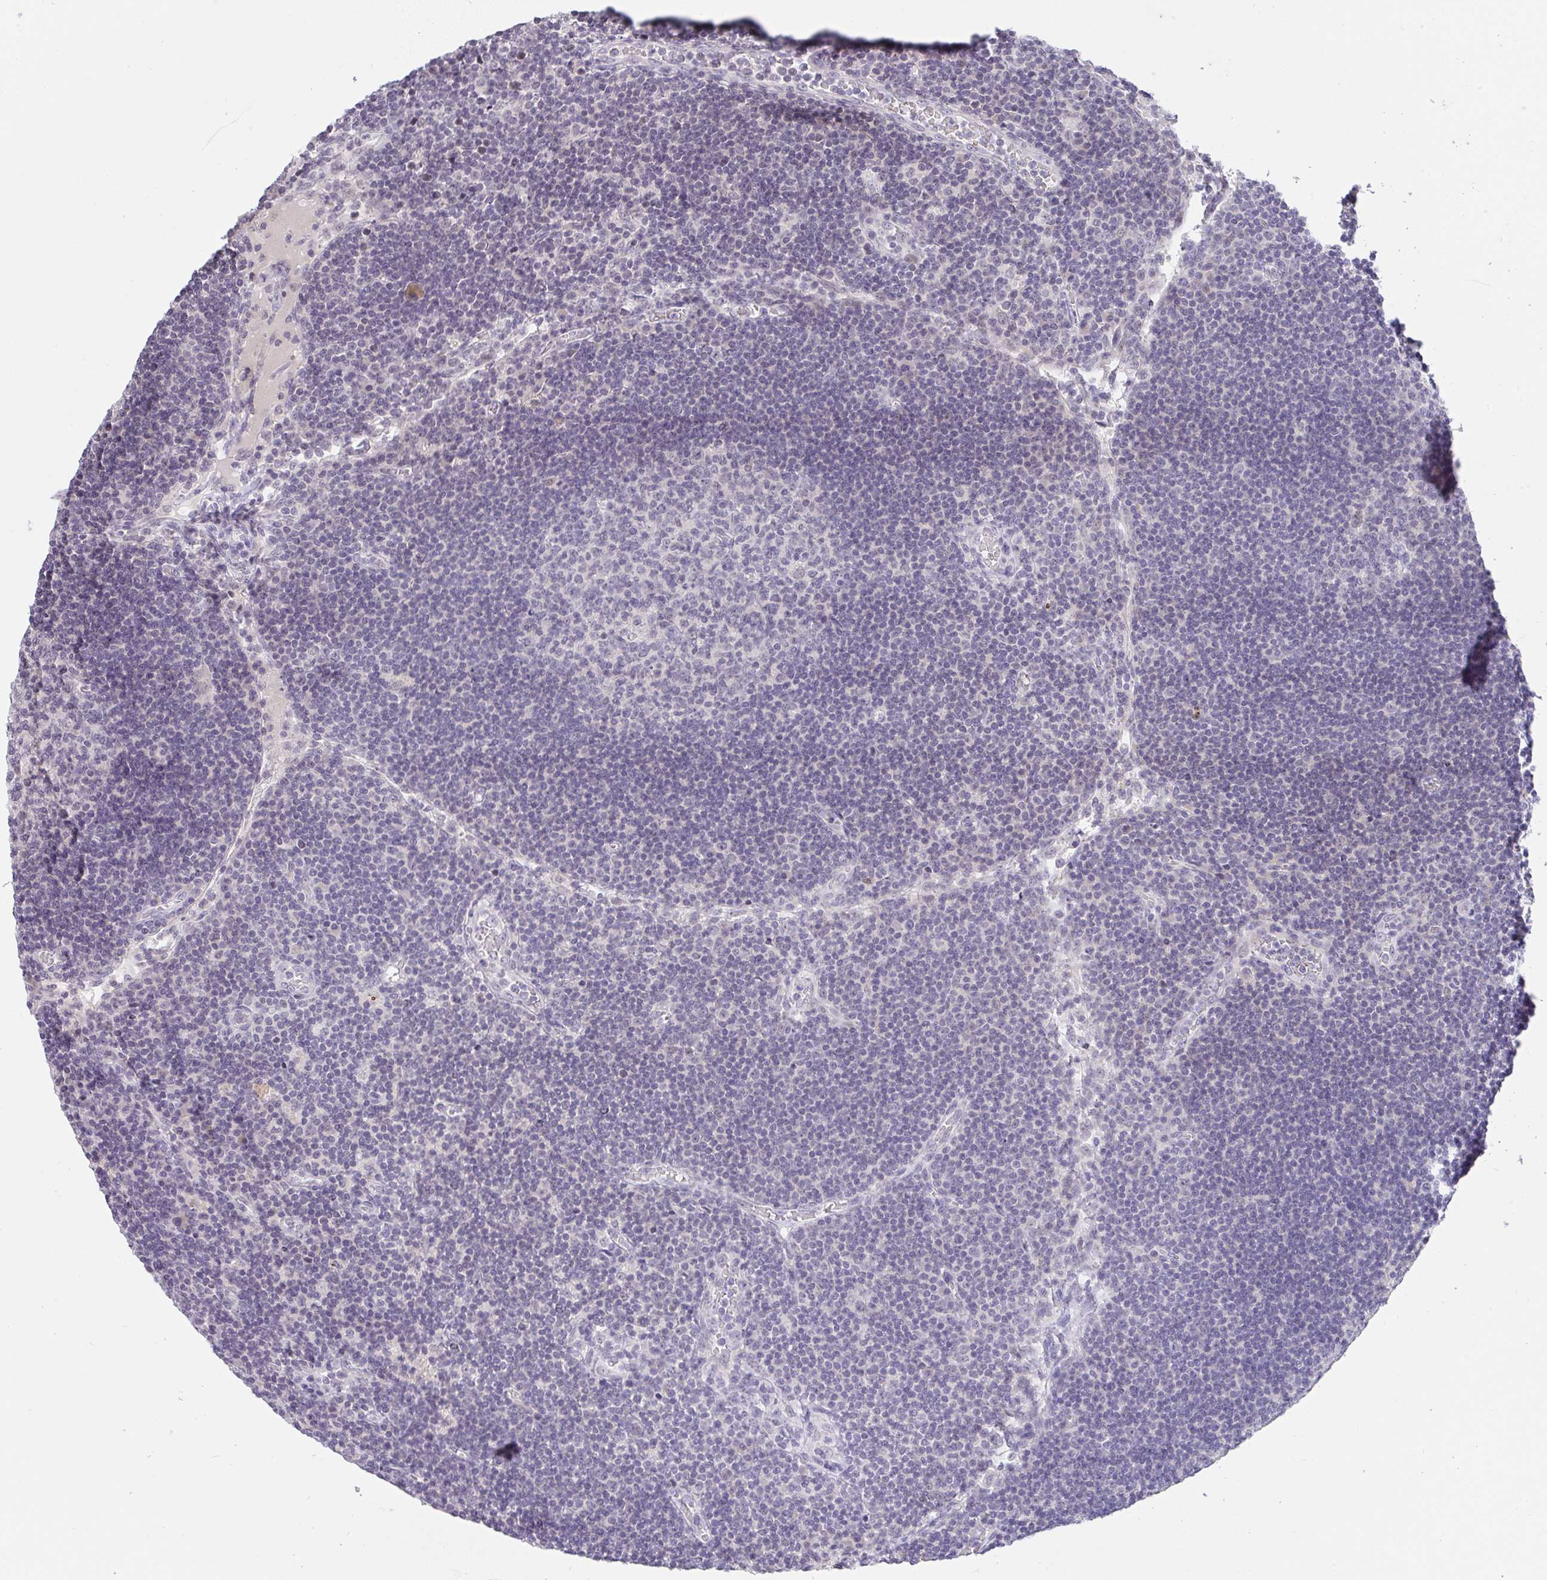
{"staining": {"intensity": "negative", "quantity": "none", "location": "none"}, "tissue": "lymph node", "cell_type": "Germinal center cells", "image_type": "normal", "snomed": [{"axis": "morphology", "description": "Normal tissue, NOS"}, {"axis": "topography", "description": "Lymph node"}], "caption": "Immunohistochemistry photomicrograph of unremarkable lymph node stained for a protein (brown), which shows no expression in germinal center cells. (Stains: DAB immunohistochemistry with hematoxylin counter stain, Microscopy: brightfield microscopy at high magnification).", "gene": "CACNA1S", "patient": {"sex": "male", "age": 67}}